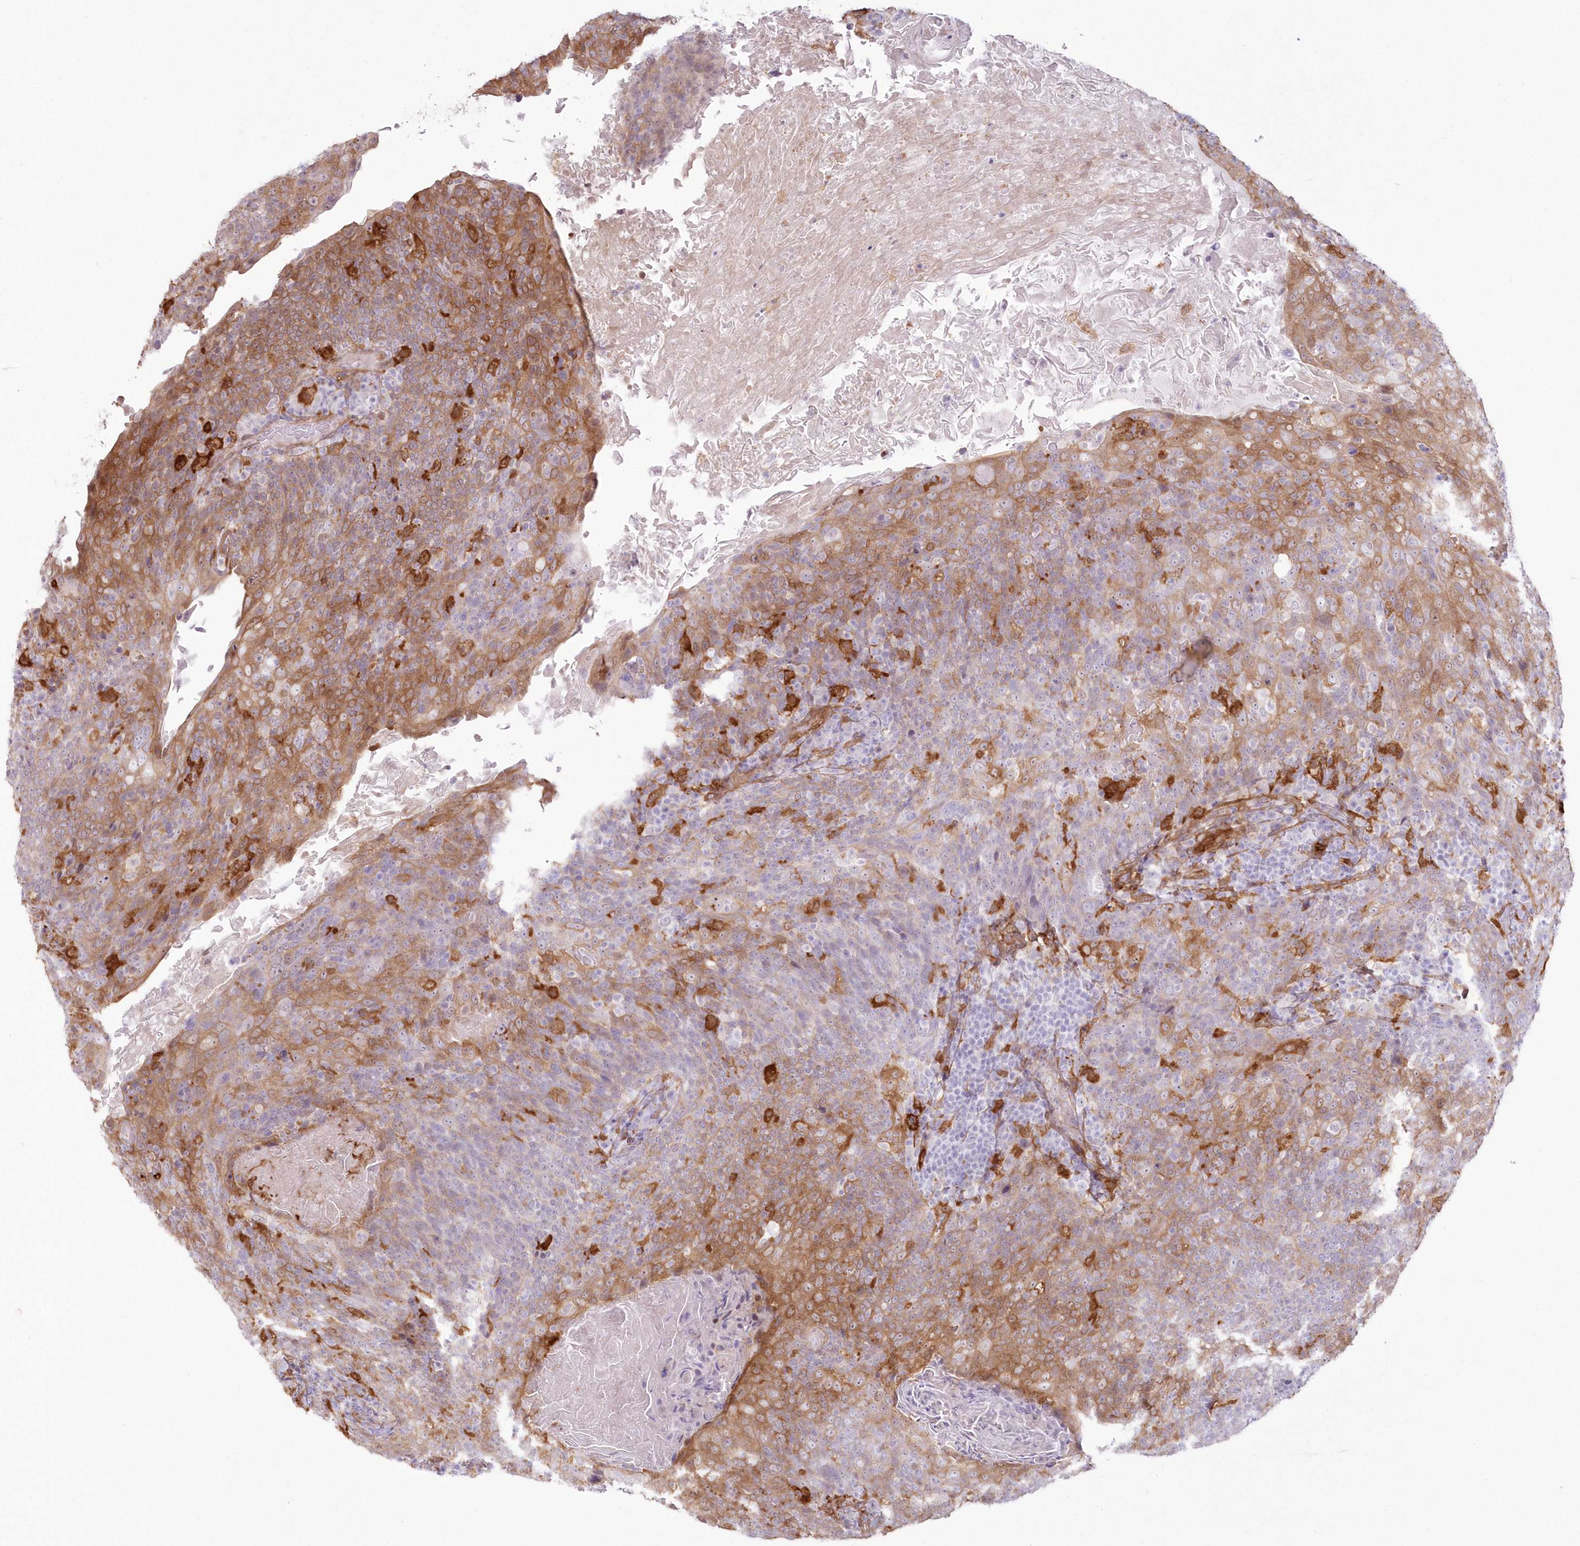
{"staining": {"intensity": "moderate", "quantity": ">75%", "location": "cytoplasmic/membranous"}, "tissue": "head and neck cancer", "cell_type": "Tumor cells", "image_type": "cancer", "snomed": [{"axis": "morphology", "description": "Squamous cell carcinoma, NOS"}, {"axis": "morphology", "description": "Squamous cell carcinoma, metastatic, NOS"}, {"axis": "topography", "description": "Lymph node"}, {"axis": "topography", "description": "Head-Neck"}], "caption": "The image reveals a brown stain indicating the presence of a protein in the cytoplasmic/membranous of tumor cells in metastatic squamous cell carcinoma (head and neck). Immunohistochemistry stains the protein of interest in brown and the nuclei are stained blue.", "gene": "SH3PXD2B", "patient": {"sex": "male", "age": 62}}